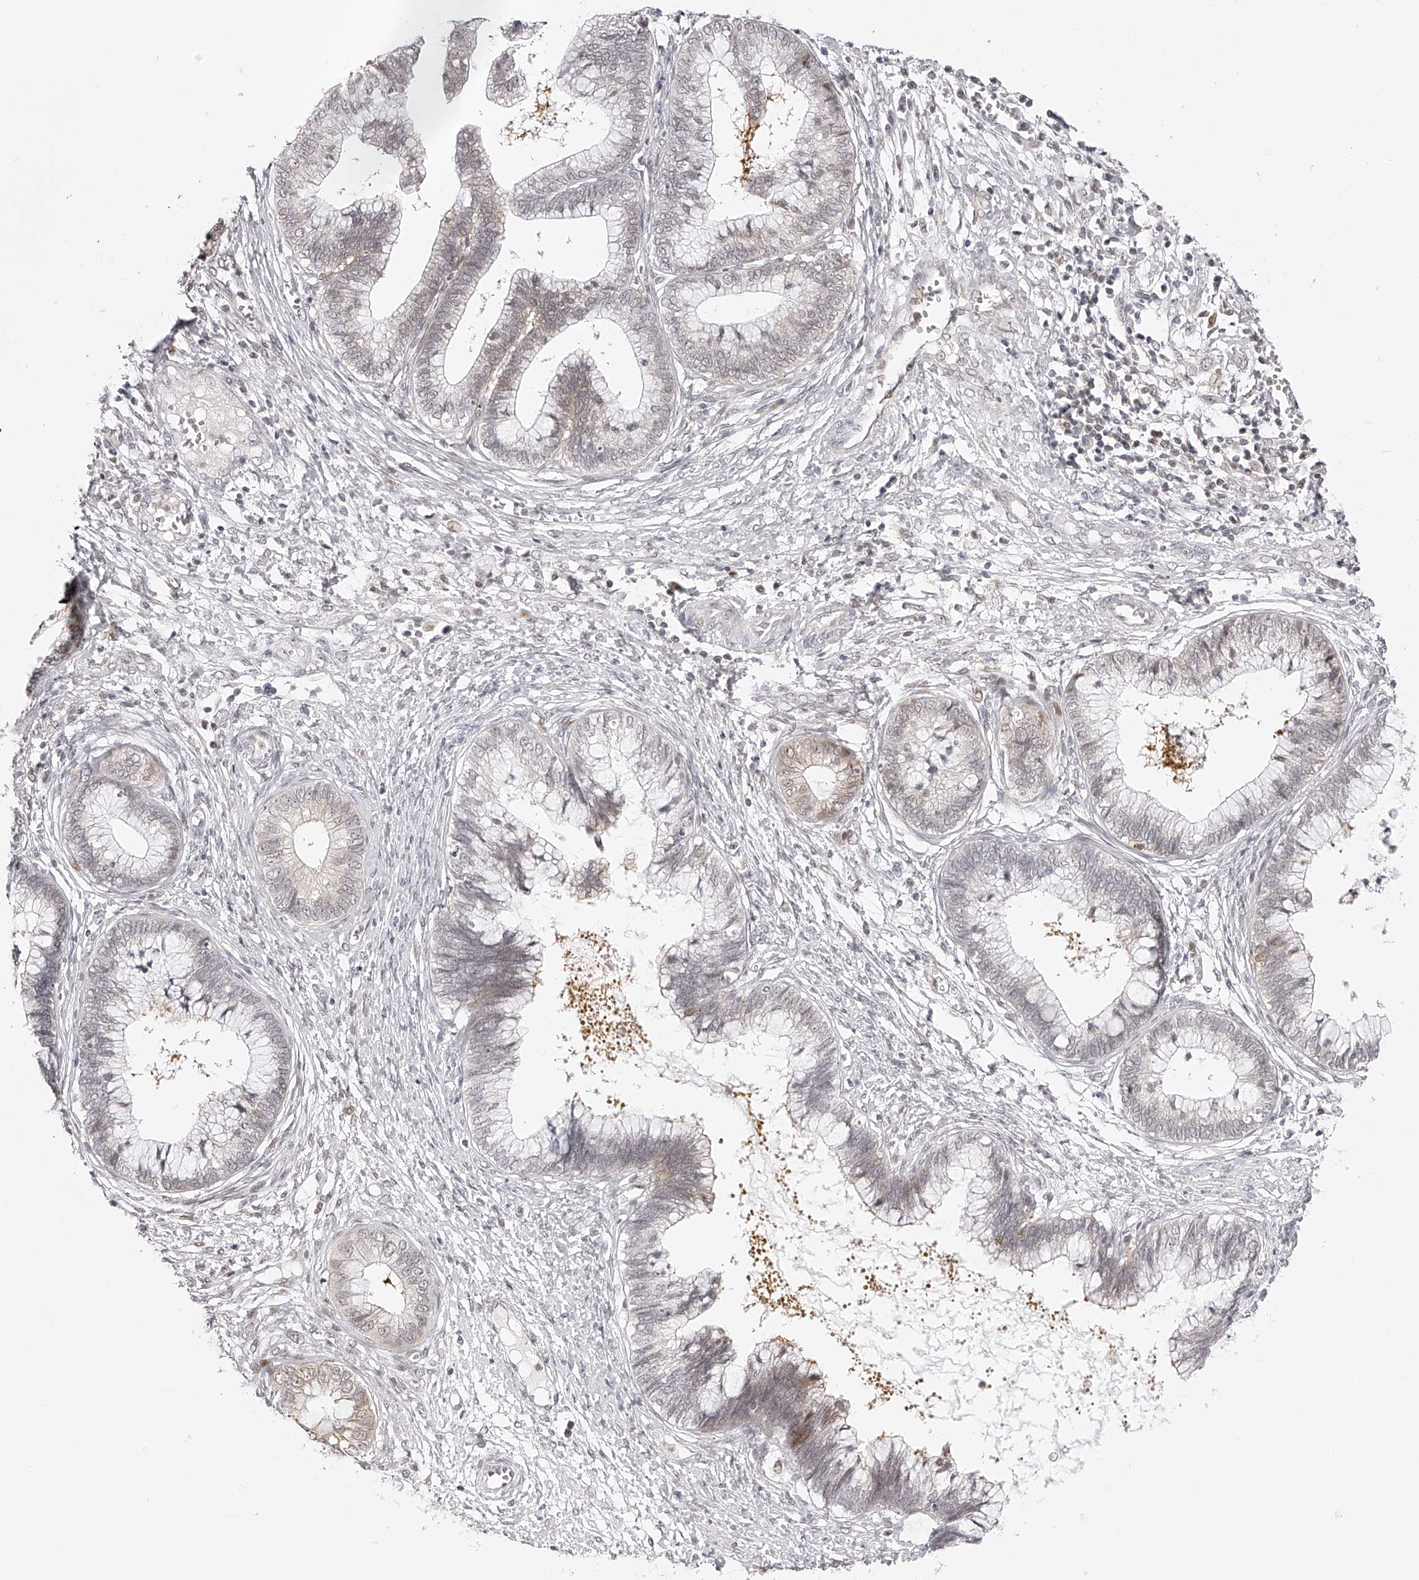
{"staining": {"intensity": "weak", "quantity": "25%-75%", "location": "cytoplasmic/membranous"}, "tissue": "cervical cancer", "cell_type": "Tumor cells", "image_type": "cancer", "snomed": [{"axis": "morphology", "description": "Adenocarcinoma, NOS"}, {"axis": "topography", "description": "Cervix"}], "caption": "An image showing weak cytoplasmic/membranous positivity in approximately 25%-75% of tumor cells in cervical cancer (adenocarcinoma), as visualized by brown immunohistochemical staining.", "gene": "PLEKHG1", "patient": {"sex": "female", "age": 44}}